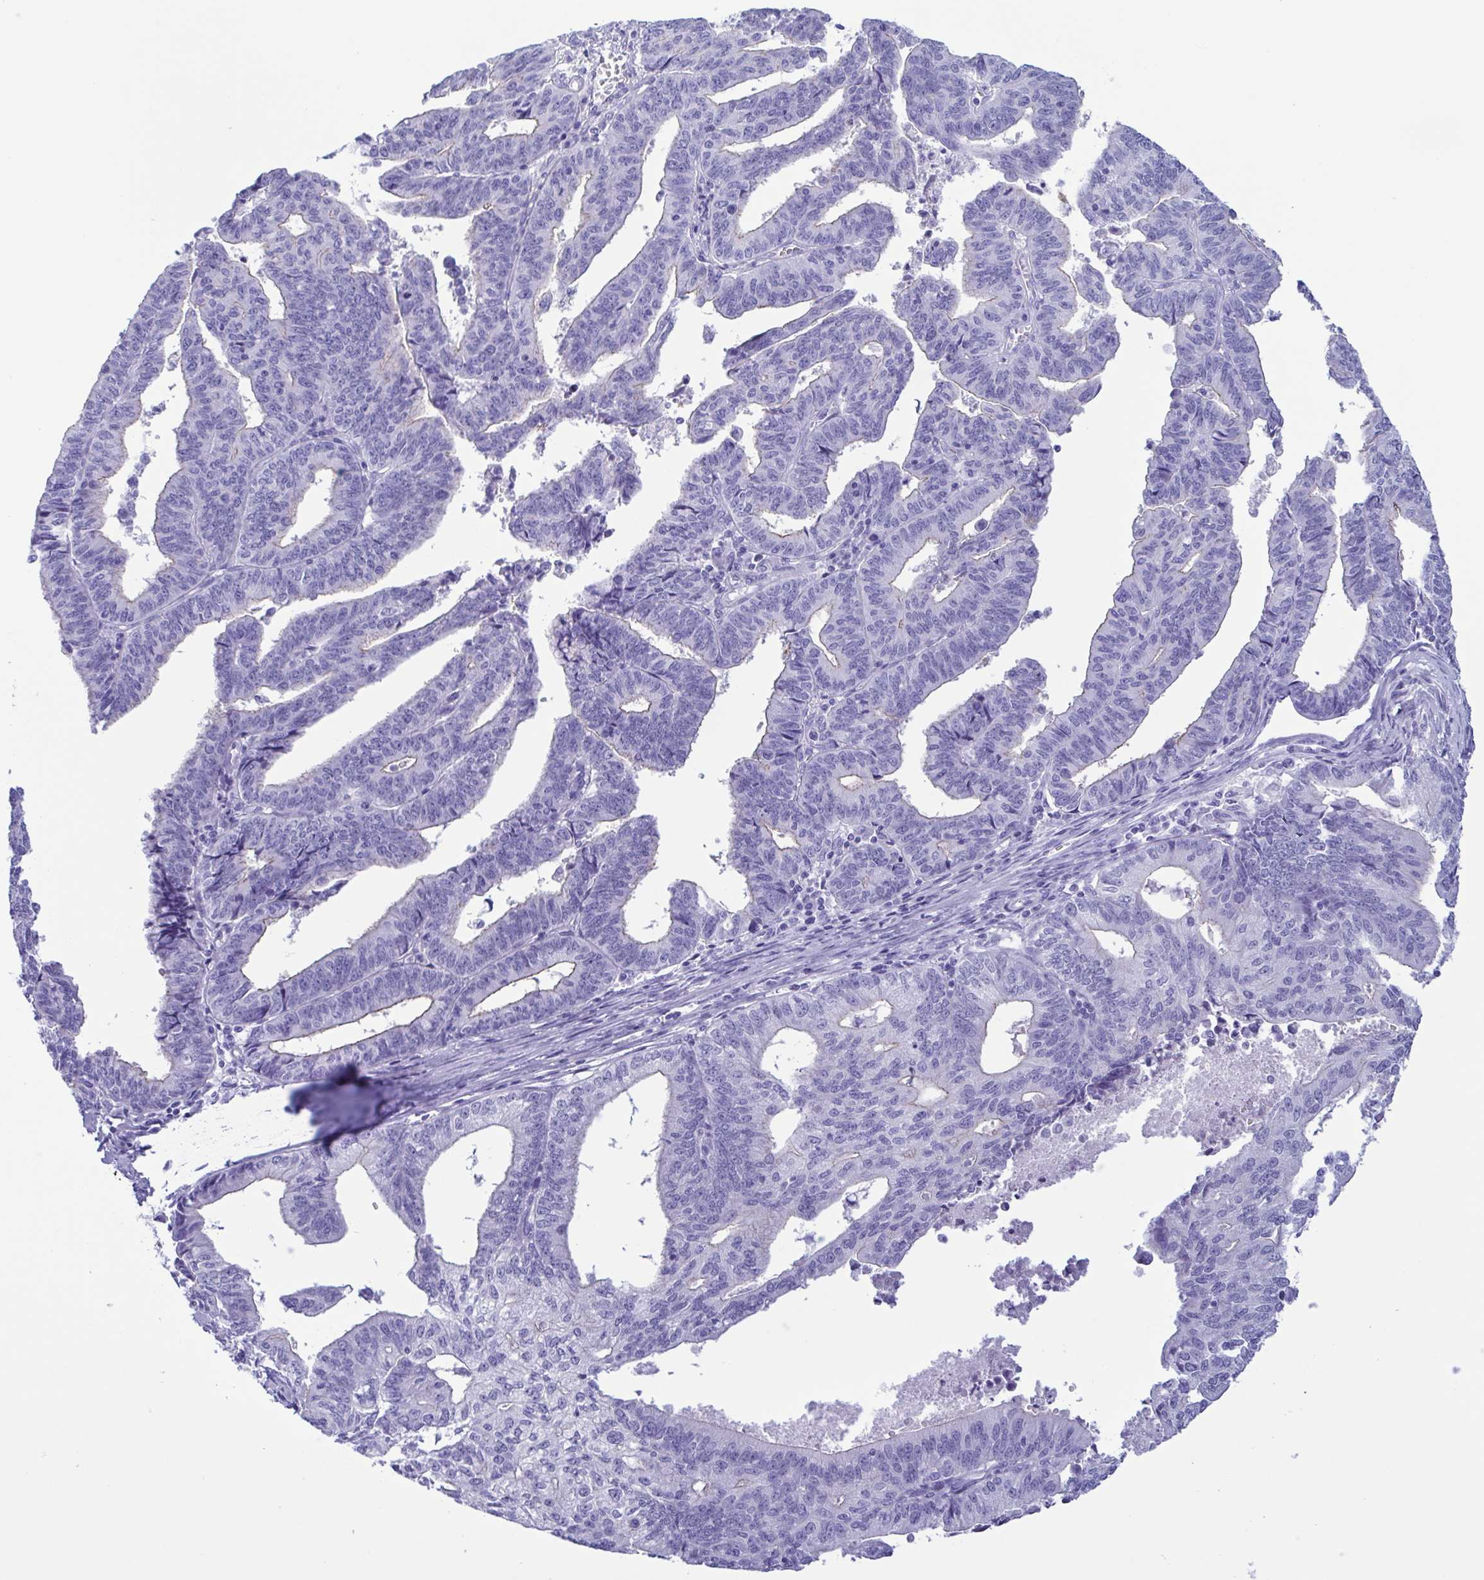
{"staining": {"intensity": "negative", "quantity": "none", "location": "none"}, "tissue": "endometrial cancer", "cell_type": "Tumor cells", "image_type": "cancer", "snomed": [{"axis": "morphology", "description": "Adenocarcinoma, NOS"}, {"axis": "topography", "description": "Endometrium"}], "caption": "Tumor cells are negative for brown protein staining in endometrial cancer (adenocarcinoma).", "gene": "TSPY2", "patient": {"sex": "female", "age": 65}}